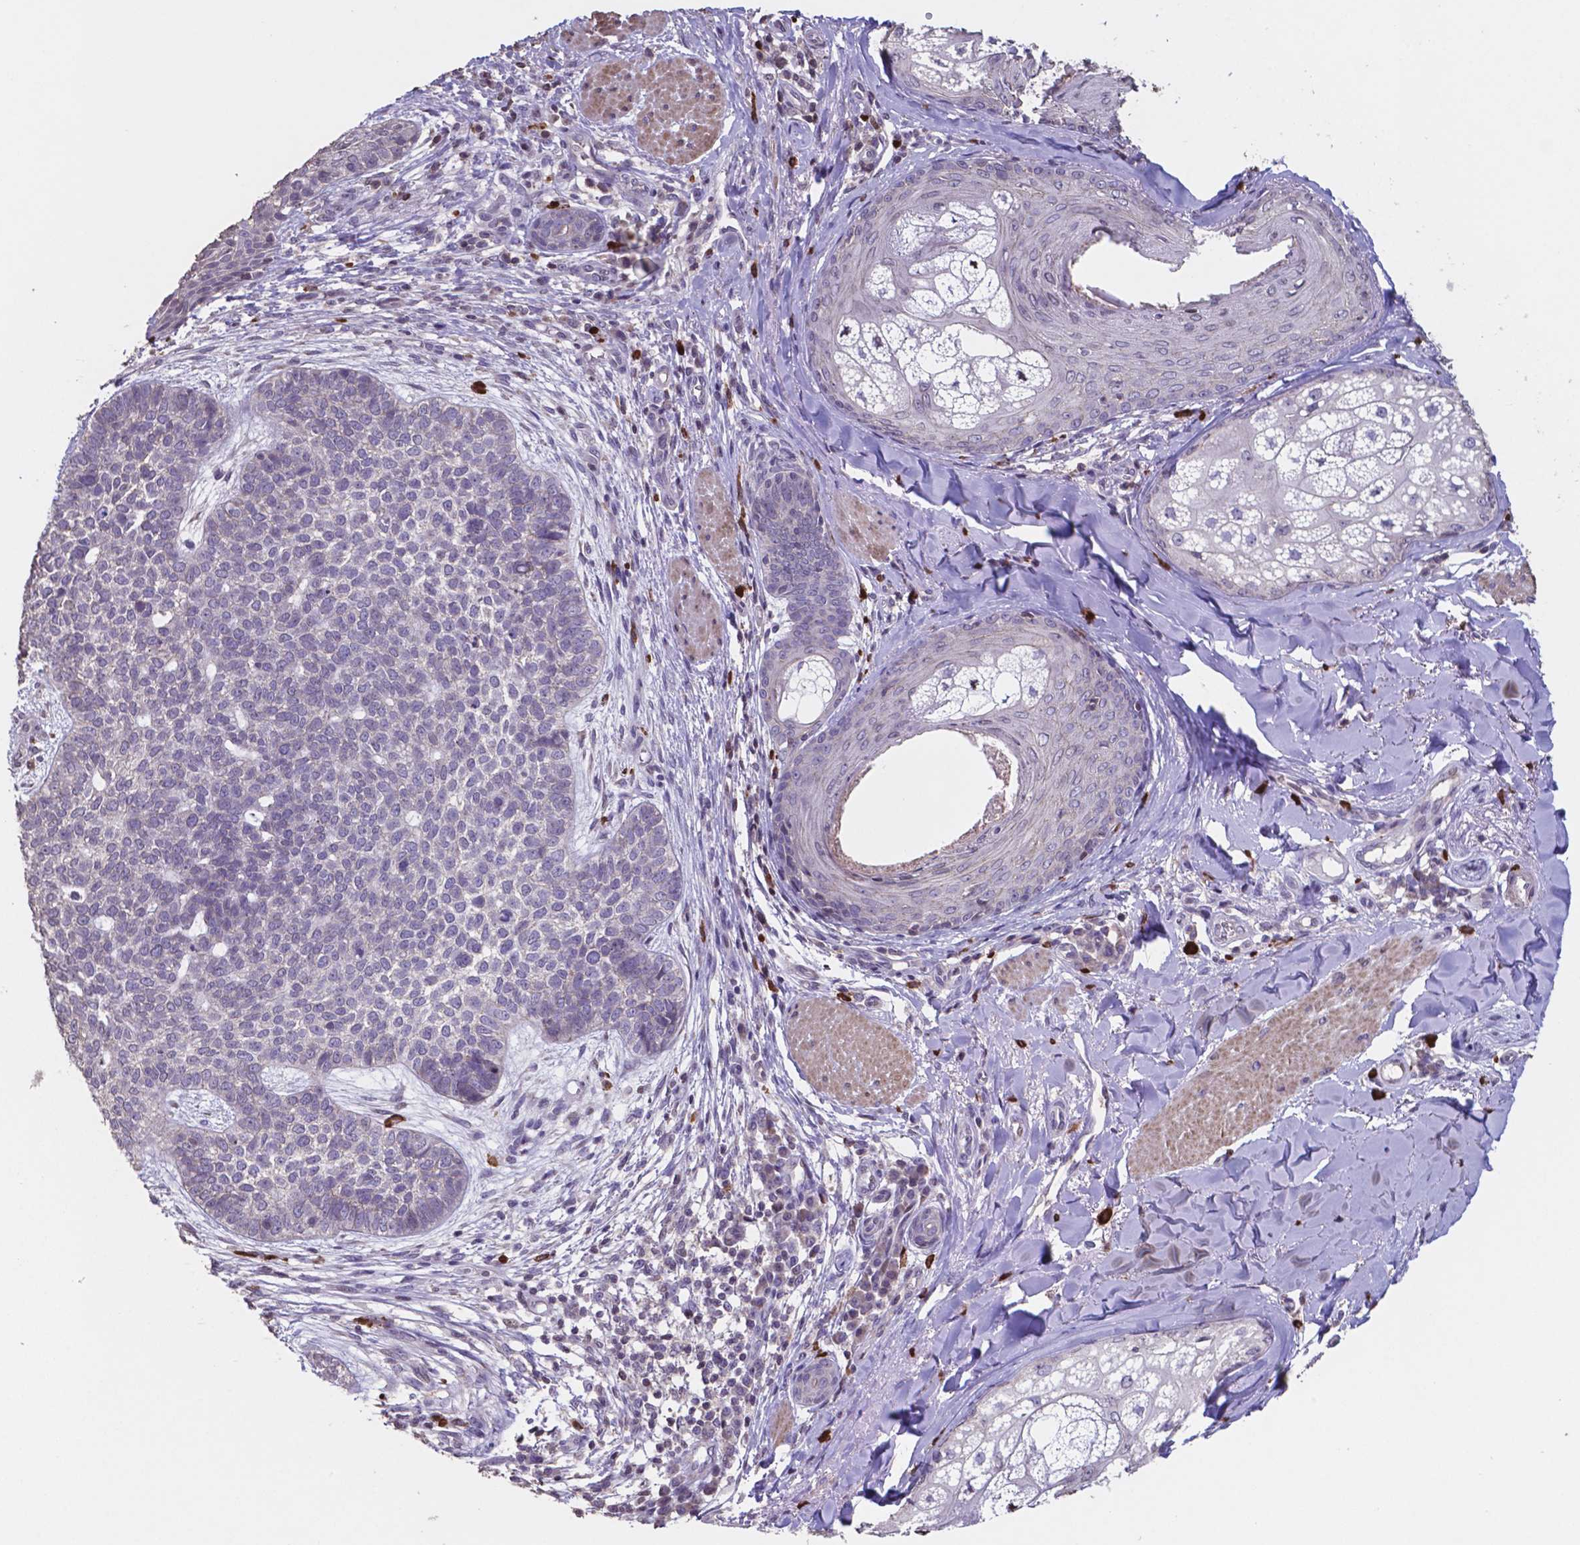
{"staining": {"intensity": "negative", "quantity": "none", "location": "none"}, "tissue": "skin cancer", "cell_type": "Tumor cells", "image_type": "cancer", "snomed": [{"axis": "morphology", "description": "Basal cell carcinoma"}, {"axis": "topography", "description": "Skin"}], "caption": "DAB immunohistochemical staining of human basal cell carcinoma (skin) reveals no significant positivity in tumor cells.", "gene": "MLC1", "patient": {"sex": "female", "age": 69}}